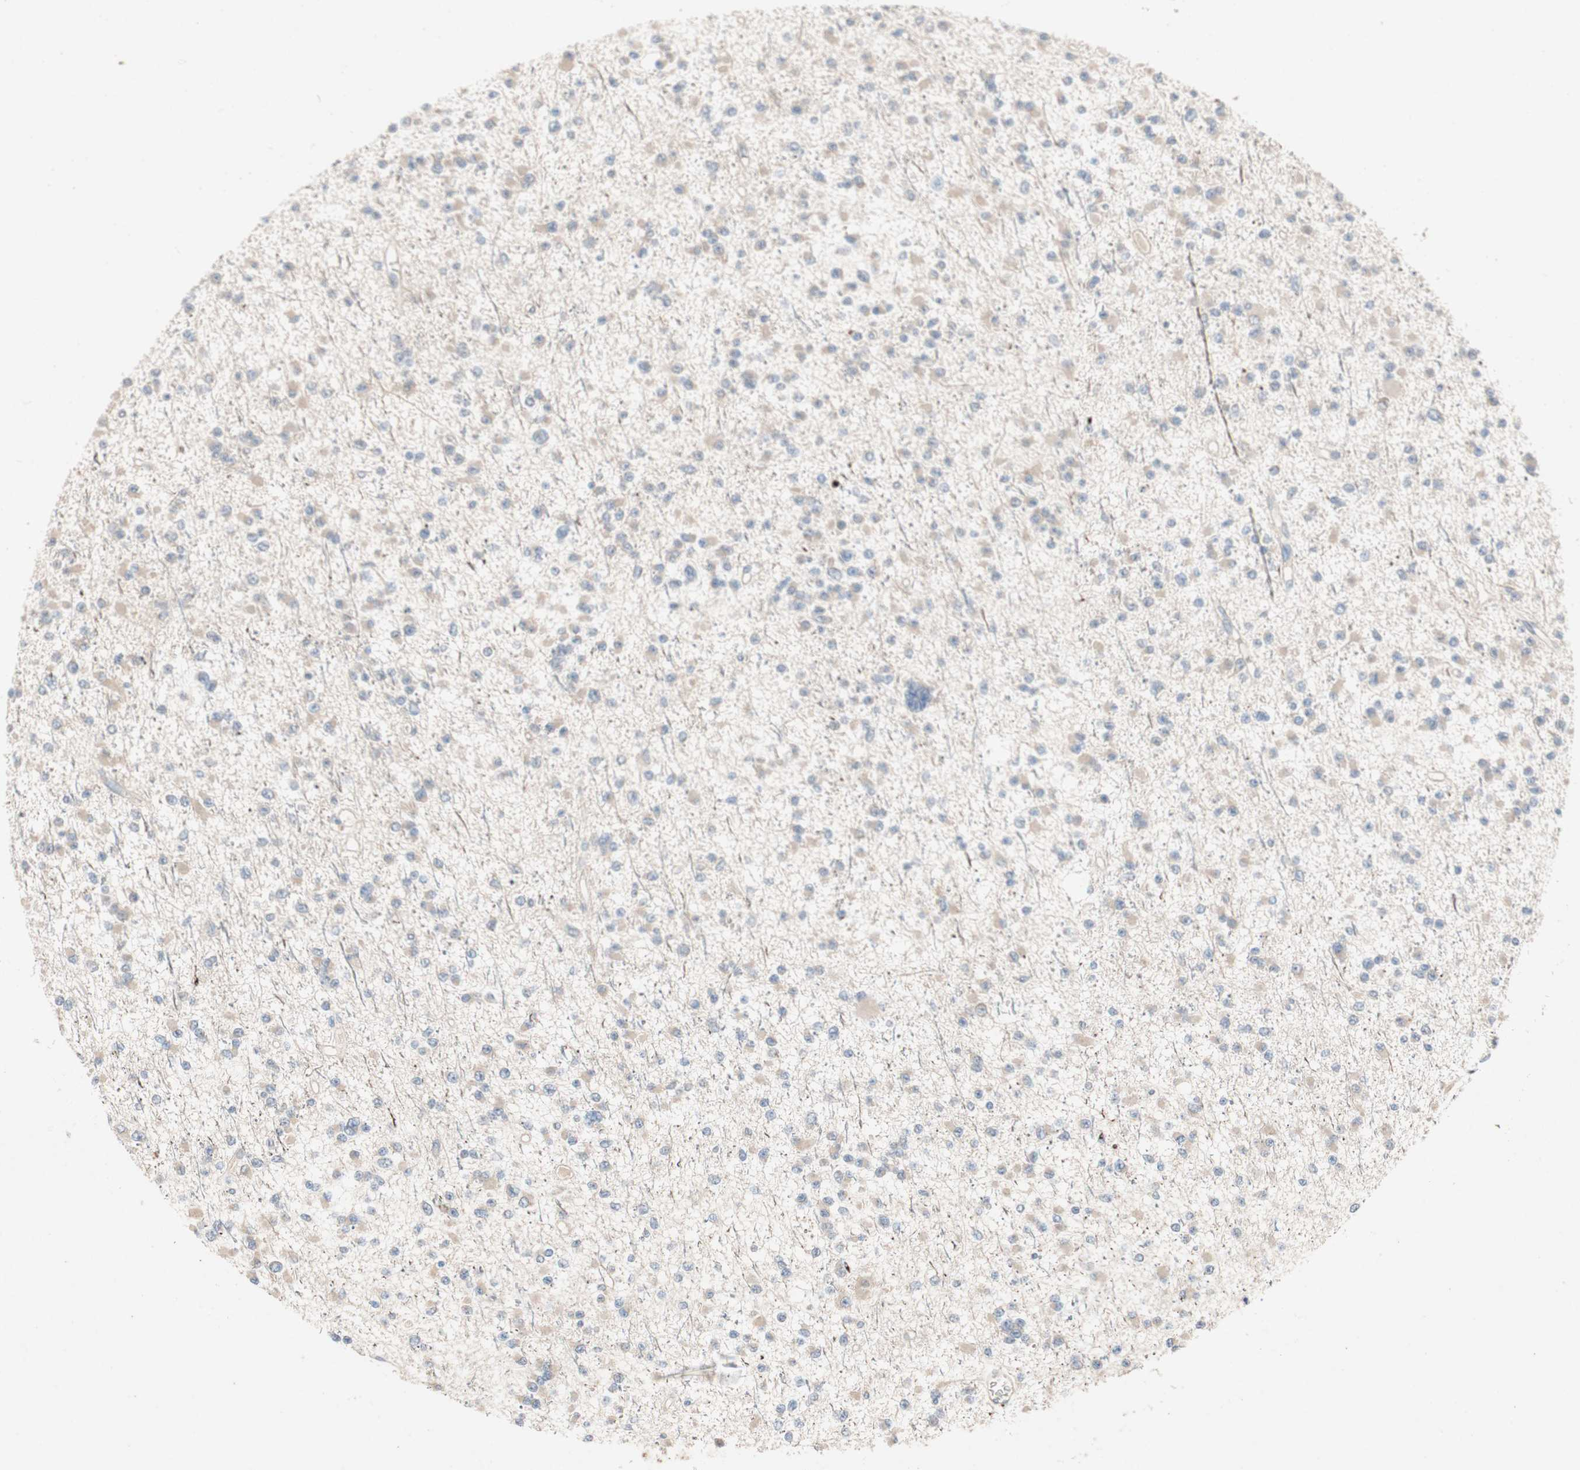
{"staining": {"intensity": "weak", "quantity": "25%-75%", "location": "cytoplasmic/membranous"}, "tissue": "glioma", "cell_type": "Tumor cells", "image_type": "cancer", "snomed": [{"axis": "morphology", "description": "Glioma, malignant, Low grade"}, {"axis": "topography", "description": "Brain"}], "caption": "The histopathology image exhibits staining of malignant glioma (low-grade), revealing weak cytoplasmic/membranous protein staining (brown color) within tumor cells.", "gene": "NCLN", "patient": {"sex": "female", "age": 22}}